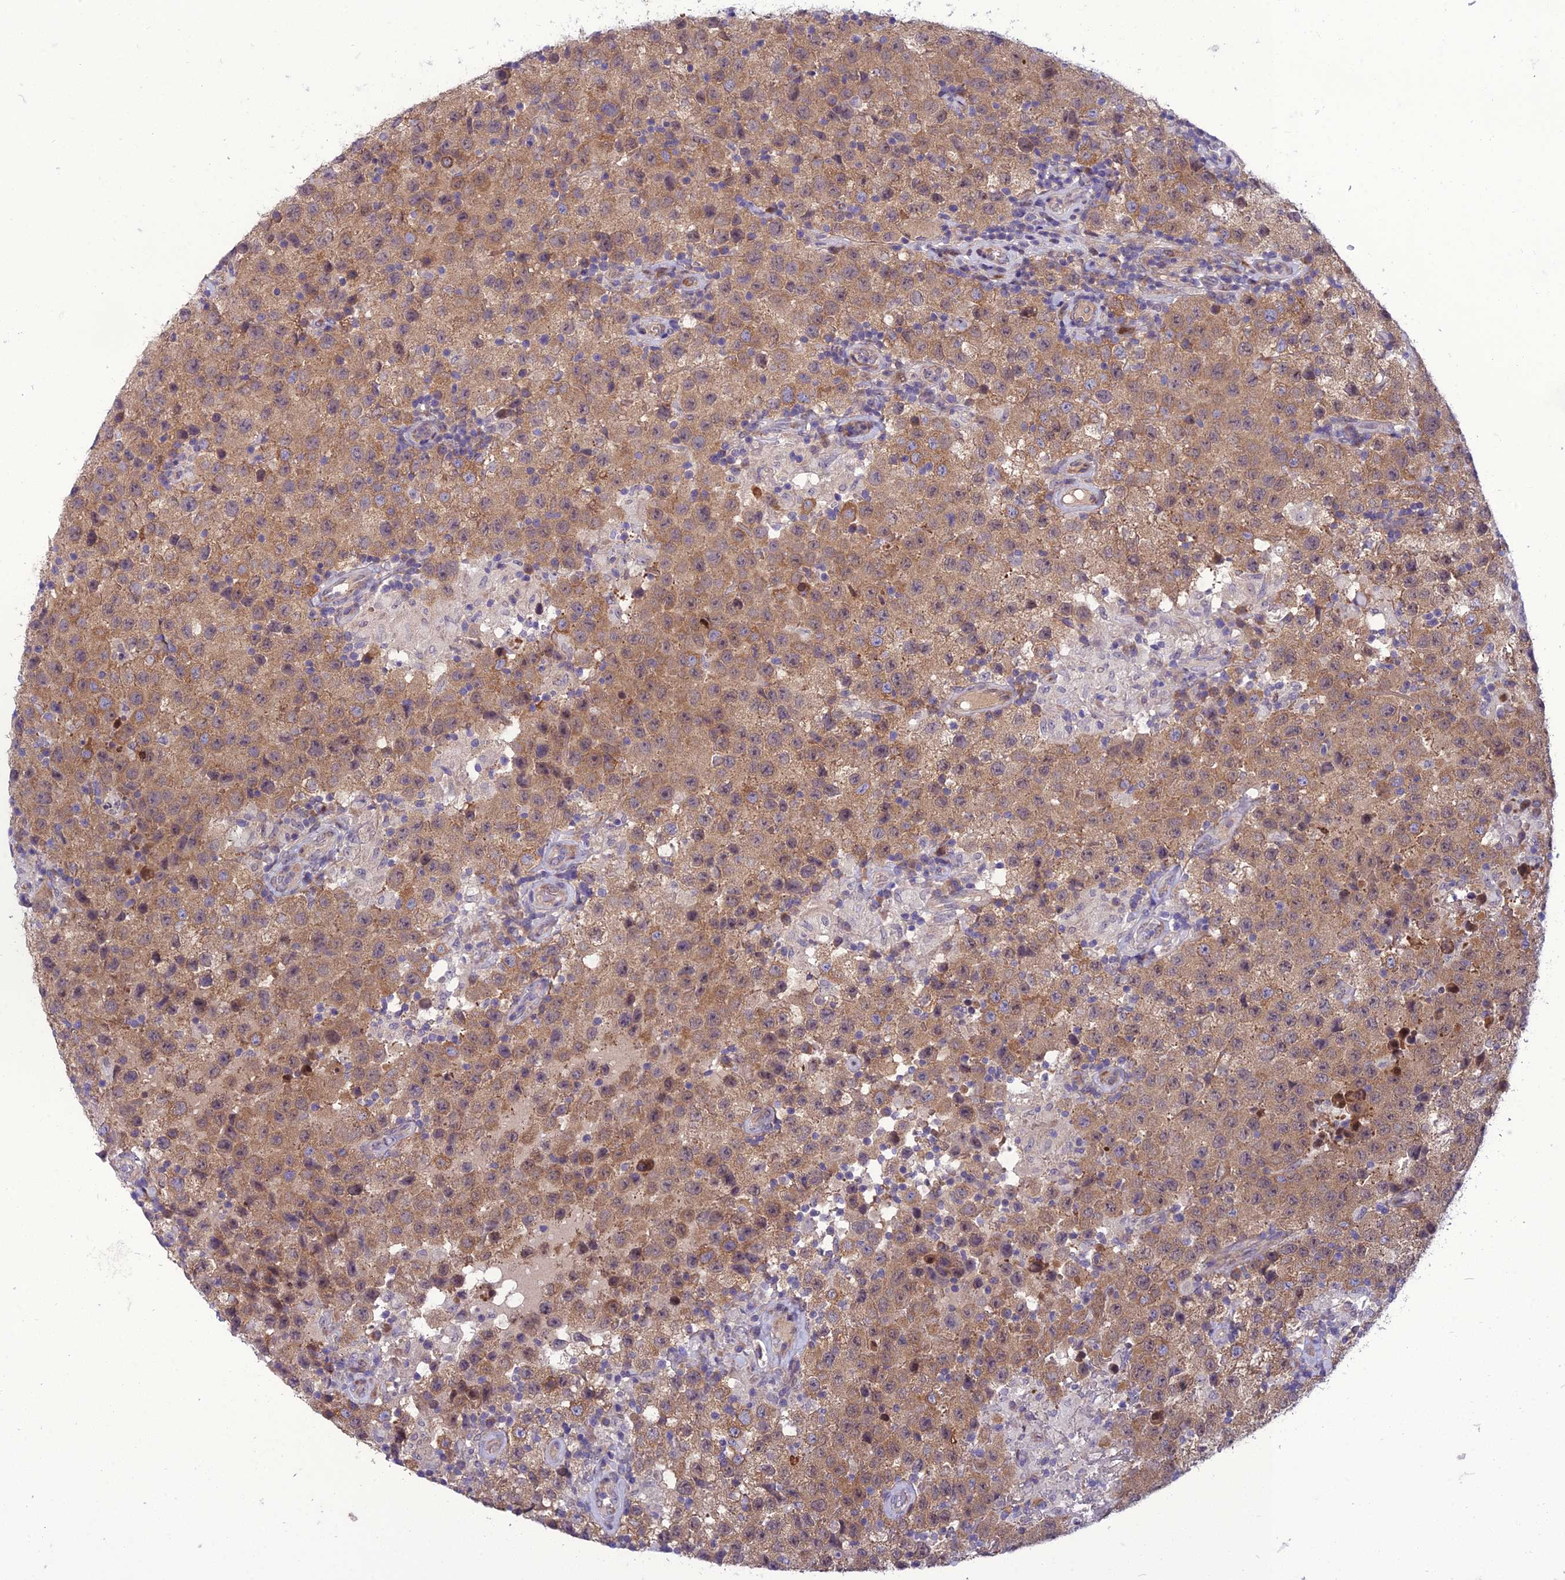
{"staining": {"intensity": "moderate", "quantity": ">75%", "location": "cytoplasmic/membranous"}, "tissue": "testis cancer", "cell_type": "Tumor cells", "image_type": "cancer", "snomed": [{"axis": "morphology", "description": "Seminoma, NOS"}, {"axis": "morphology", "description": "Carcinoma, Embryonal, NOS"}, {"axis": "topography", "description": "Testis"}], "caption": "Human testis cancer stained for a protein (brown) reveals moderate cytoplasmic/membranous positive positivity in about >75% of tumor cells.", "gene": "GAB4", "patient": {"sex": "male", "age": 41}}